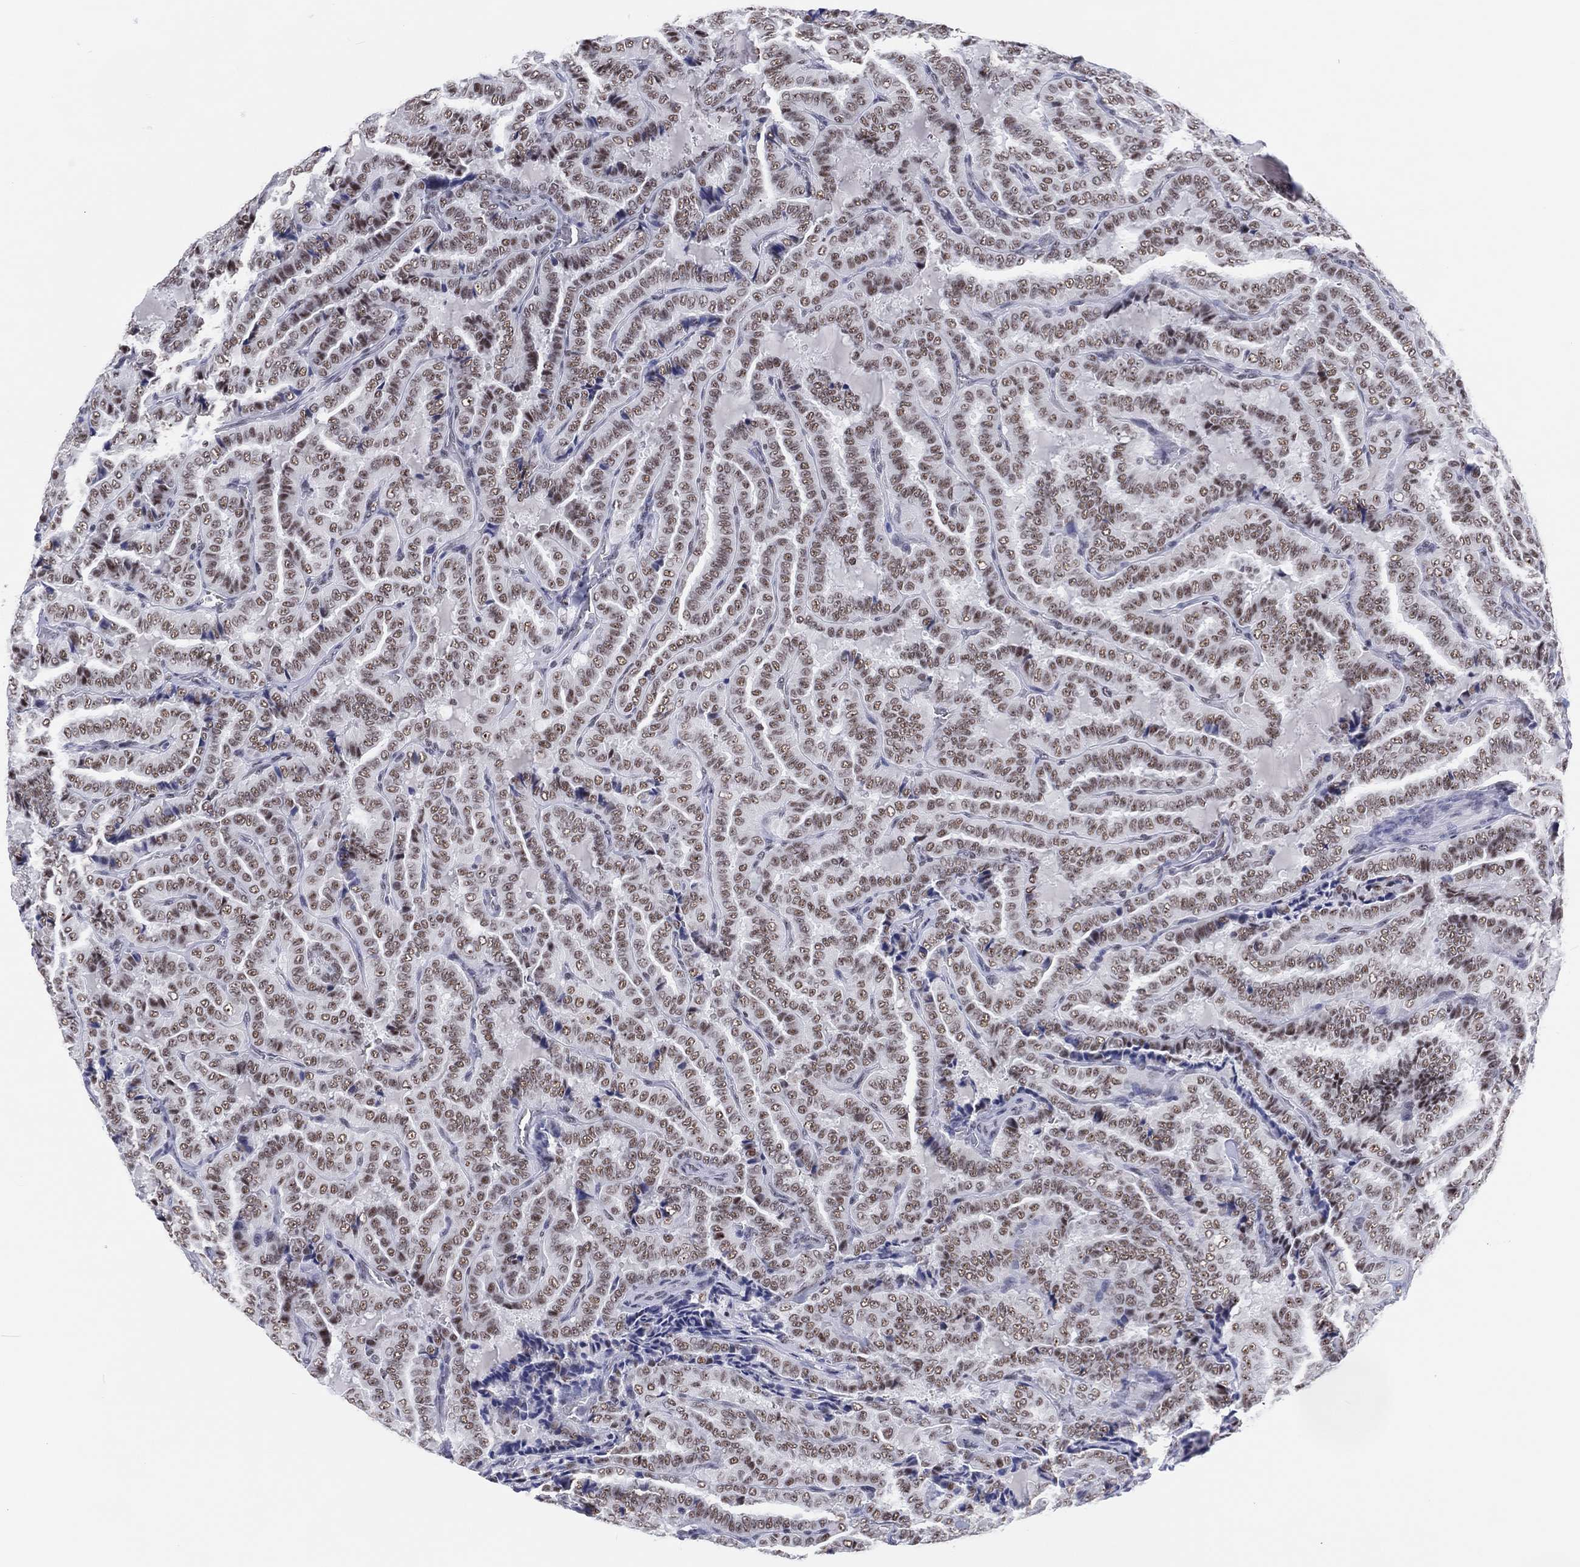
{"staining": {"intensity": "moderate", "quantity": ">75%", "location": "nuclear"}, "tissue": "thyroid cancer", "cell_type": "Tumor cells", "image_type": "cancer", "snomed": [{"axis": "morphology", "description": "Papillary adenocarcinoma, NOS"}, {"axis": "topography", "description": "Thyroid gland"}], "caption": "DAB (3,3'-diaminobenzidine) immunohistochemical staining of papillary adenocarcinoma (thyroid) shows moderate nuclear protein staining in about >75% of tumor cells. The protein is stained brown, and the nuclei are stained in blue (DAB (3,3'-diaminobenzidine) IHC with brightfield microscopy, high magnification).", "gene": "MAPK8IP1", "patient": {"sex": "female", "age": 39}}